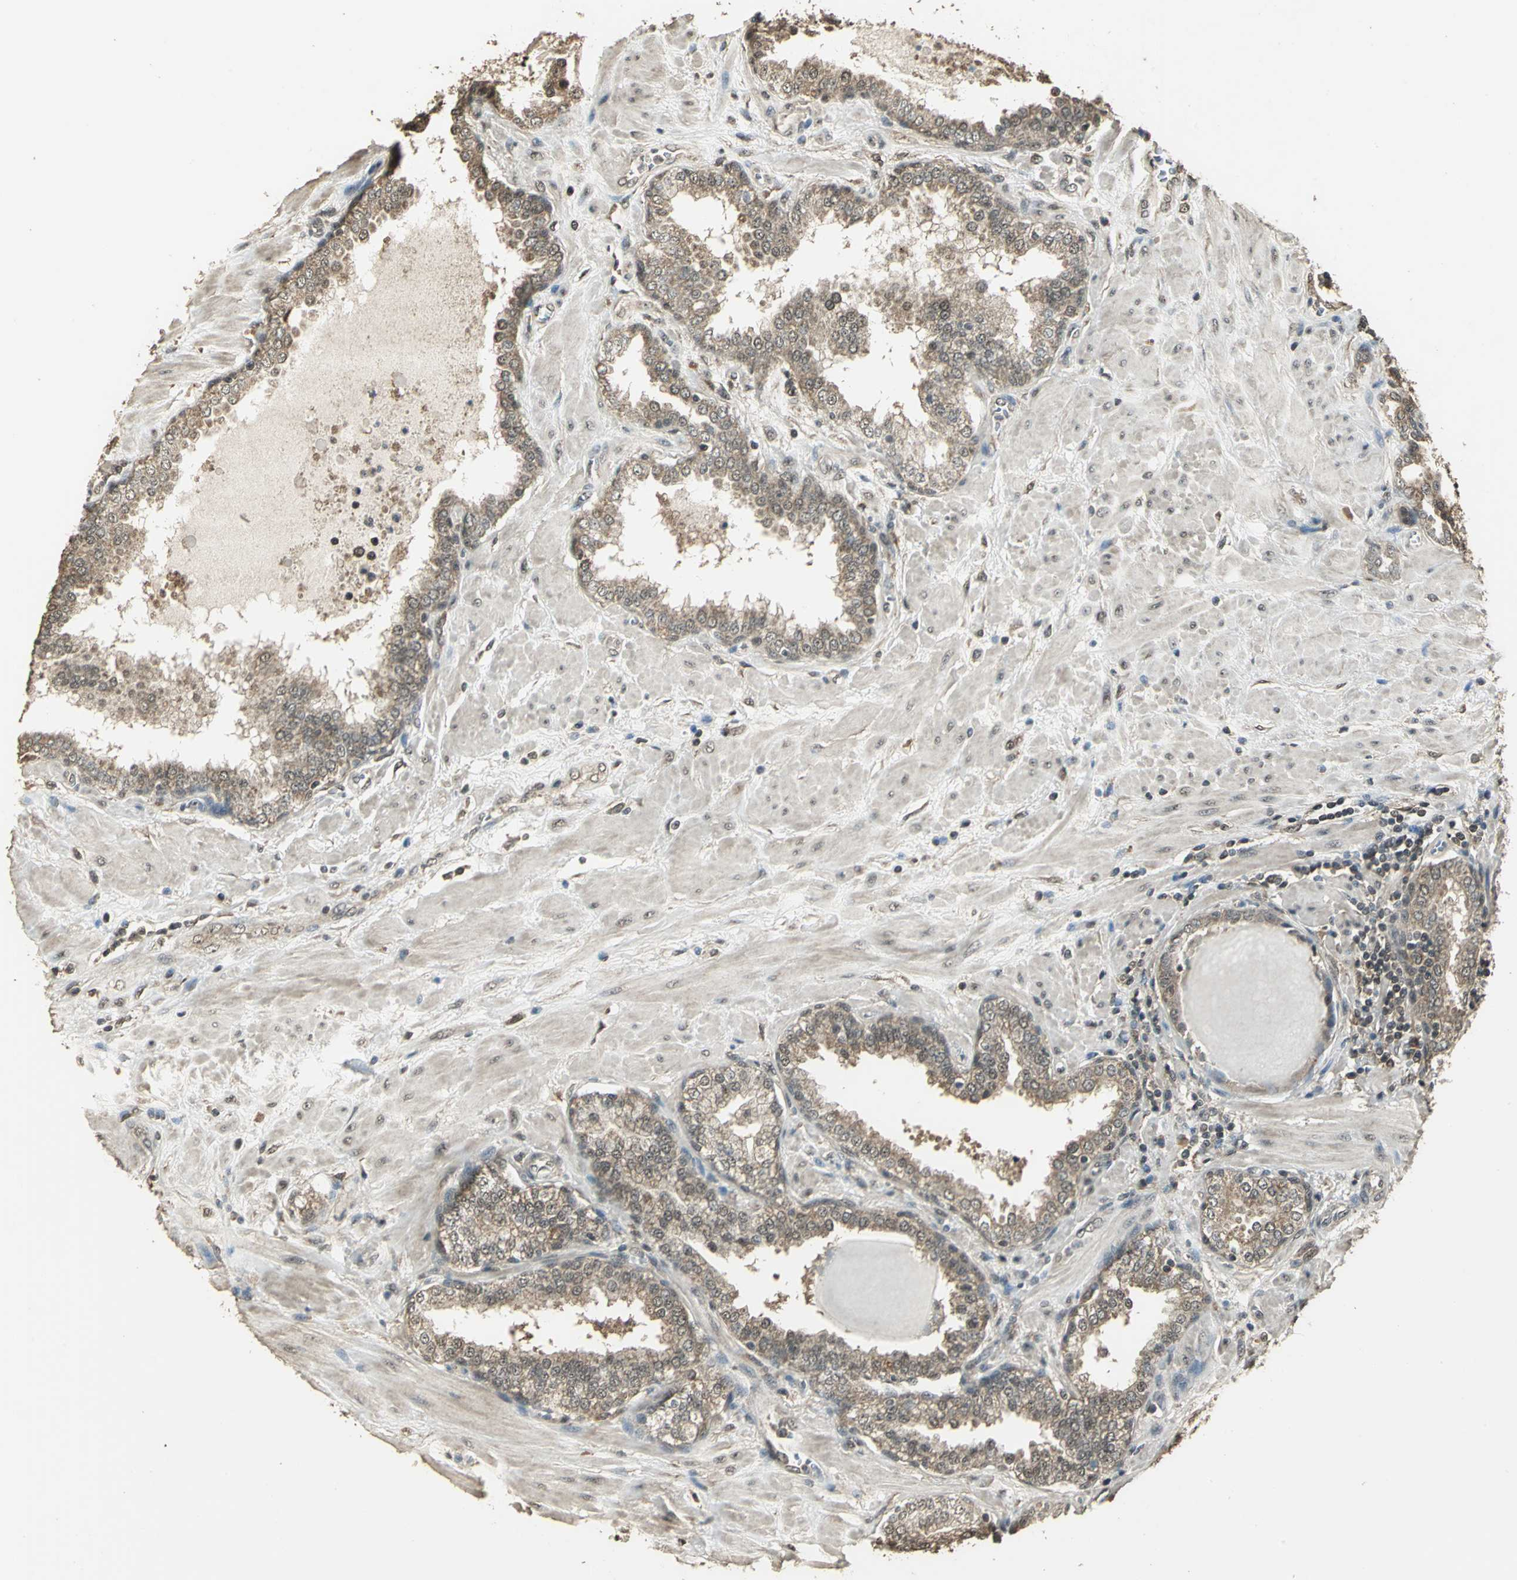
{"staining": {"intensity": "moderate", "quantity": ">75%", "location": "cytoplasmic/membranous"}, "tissue": "prostate", "cell_type": "Glandular cells", "image_type": "normal", "snomed": [{"axis": "morphology", "description": "Normal tissue, NOS"}, {"axis": "topography", "description": "Prostate"}], "caption": "Prostate was stained to show a protein in brown. There is medium levels of moderate cytoplasmic/membranous staining in about >75% of glandular cells. The staining was performed using DAB to visualize the protein expression in brown, while the nuclei were stained in blue with hematoxylin (Magnification: 20x).", "gene": "UCHL5", "patient": {"sex": "male", "age": 51}}